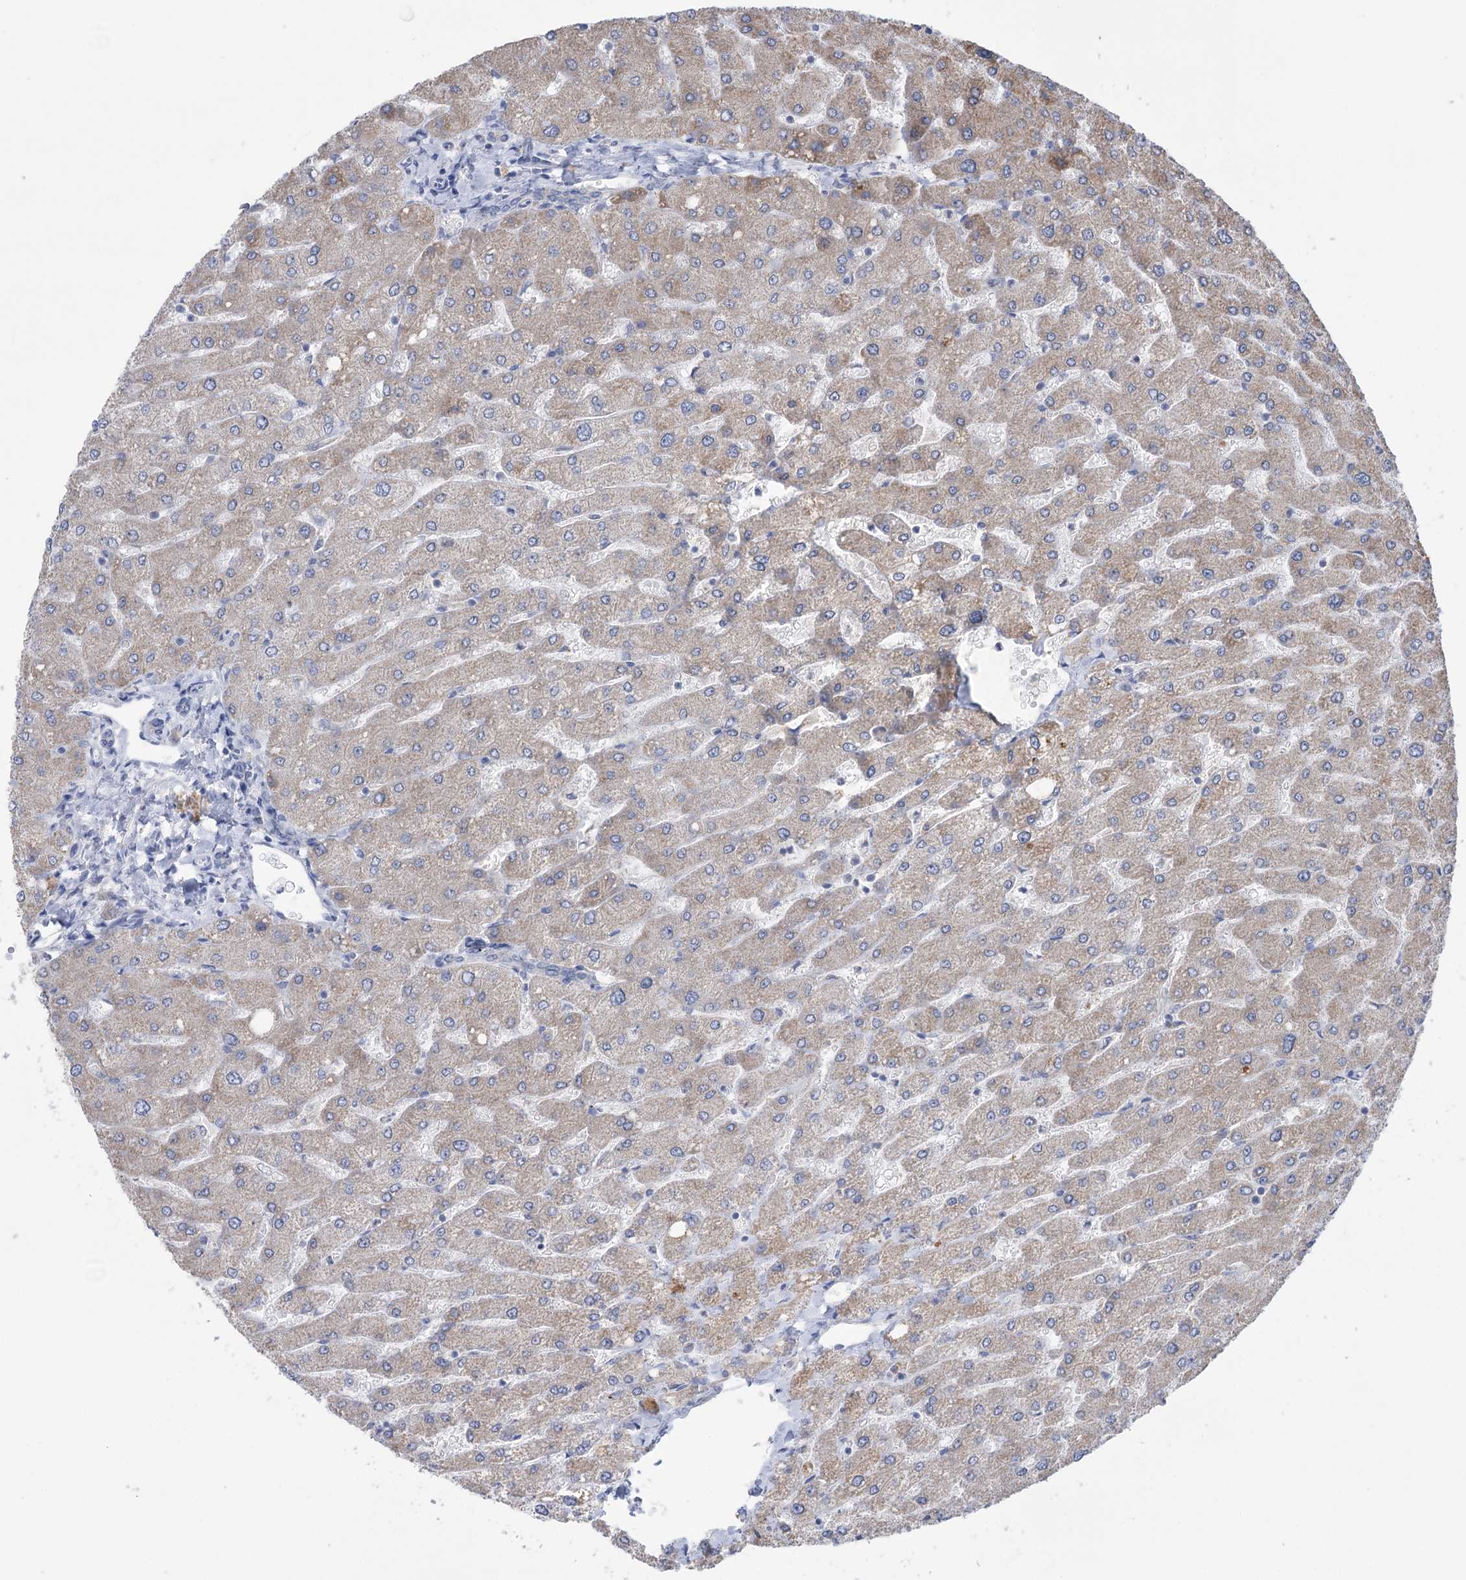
{"staining": {"intensity": "negative", "quantity": "none", "location": "none"}, "tissue": "liver", "cell_type": "Cholangiocytes", "image_type": "normal", "snomed": [{"axis": "morphology", "description": "Normal tissue, NOS"}, {"axis": "topography", "description": "Liver"}], "caption": "An IHC image of normal liver is shown. There is no staining in cholangiocytes of liver.", "gene": "MTCH2", "patient": {"sex": "male", "age": 55}}